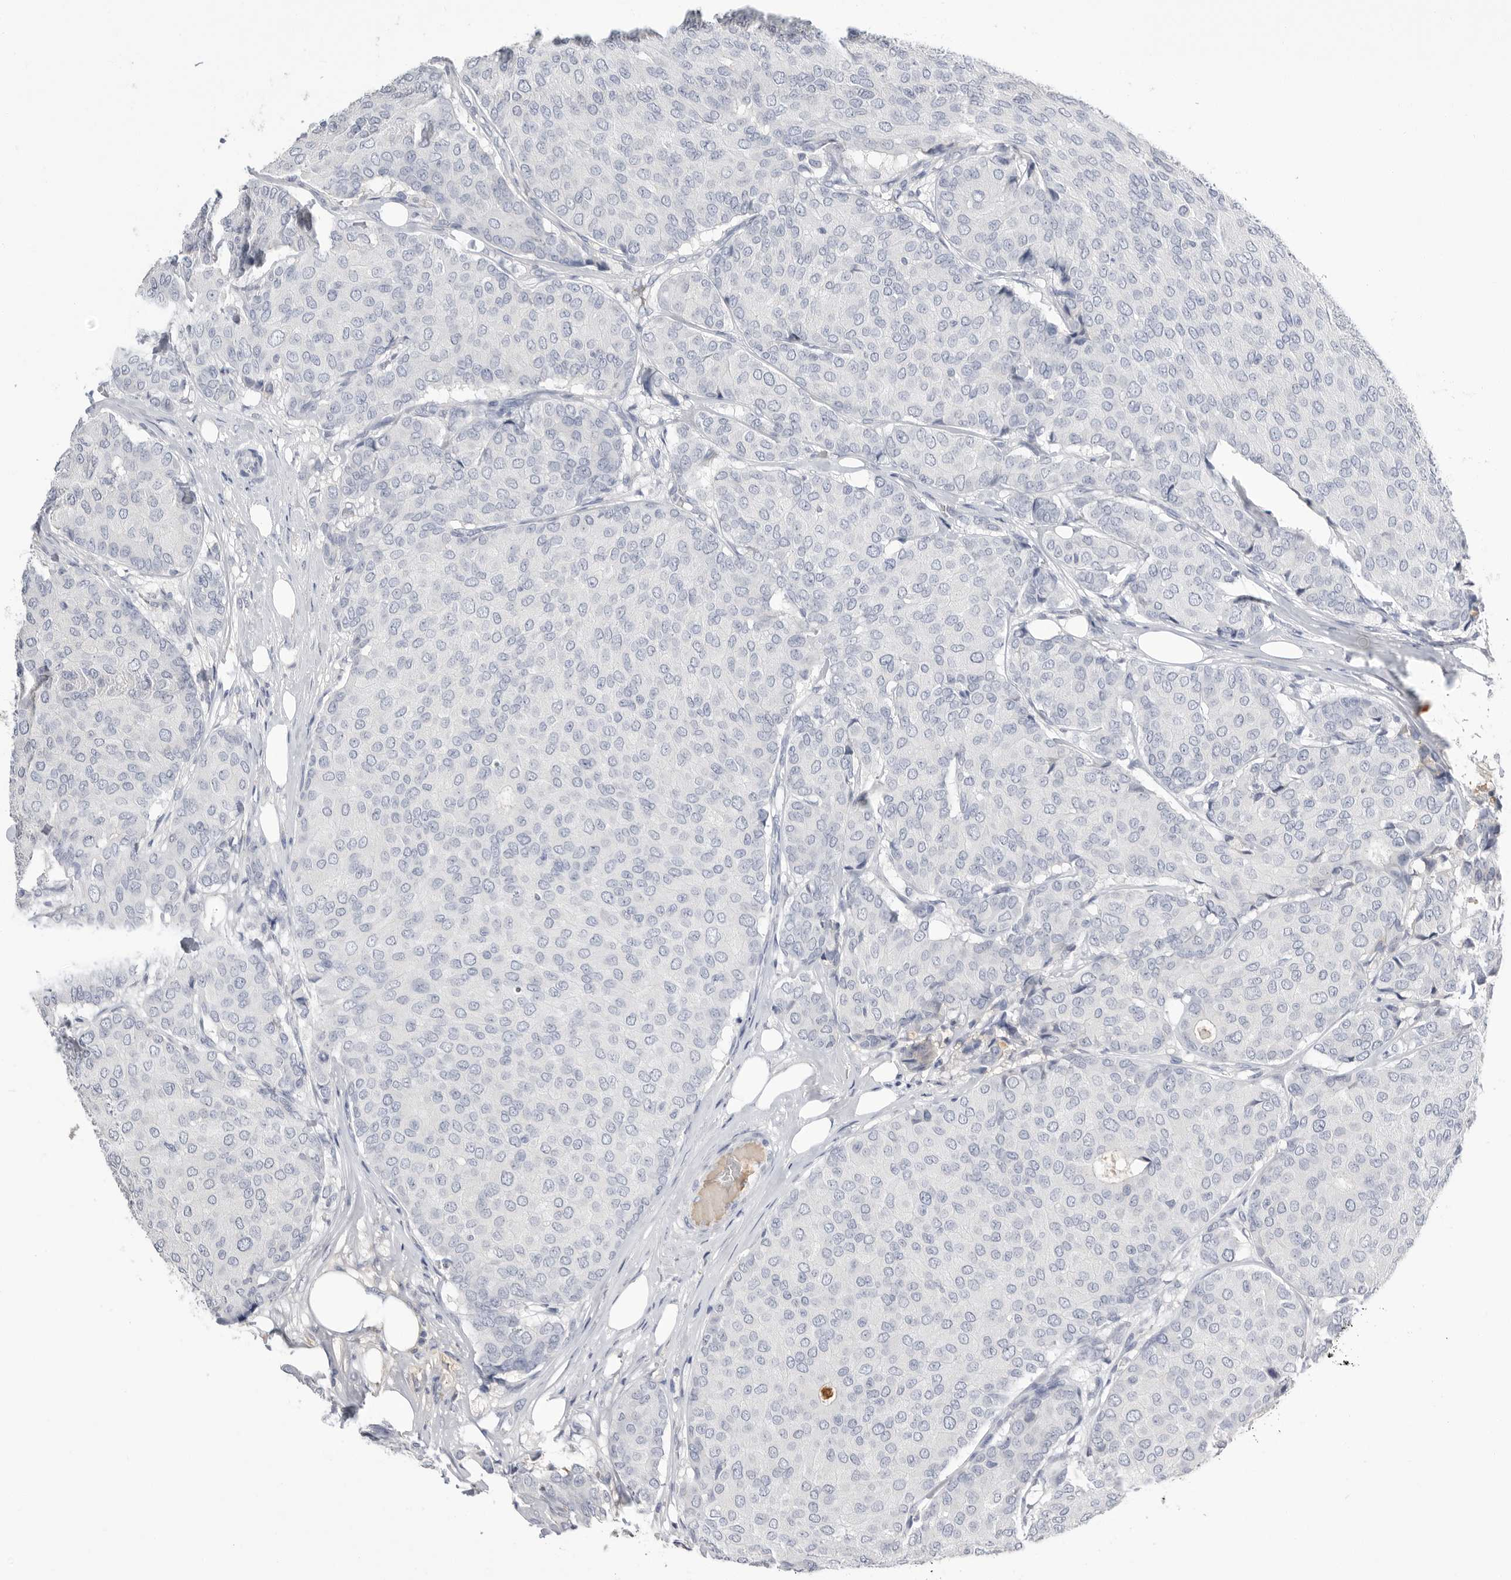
{"staining": {"intensity": "negative", "quantity": "none", "location": "none"}, "tissue": "breast cancer", "cell_type": "Tumor cells", "image_type": "cancer", "snomed": [{"axis": "morphology", "description": "Duct carcinoma"}, {"axis": "topography", "description": "Breast"}], "caption": "High power microscopy image of an immunohistochemistry (IHC) image of breast cancer (invasive ductal carcinoma), revealing no significant expression in tumor cells.", "gene": "APOA2", "patient": {"sex": "female", "age": 75}}